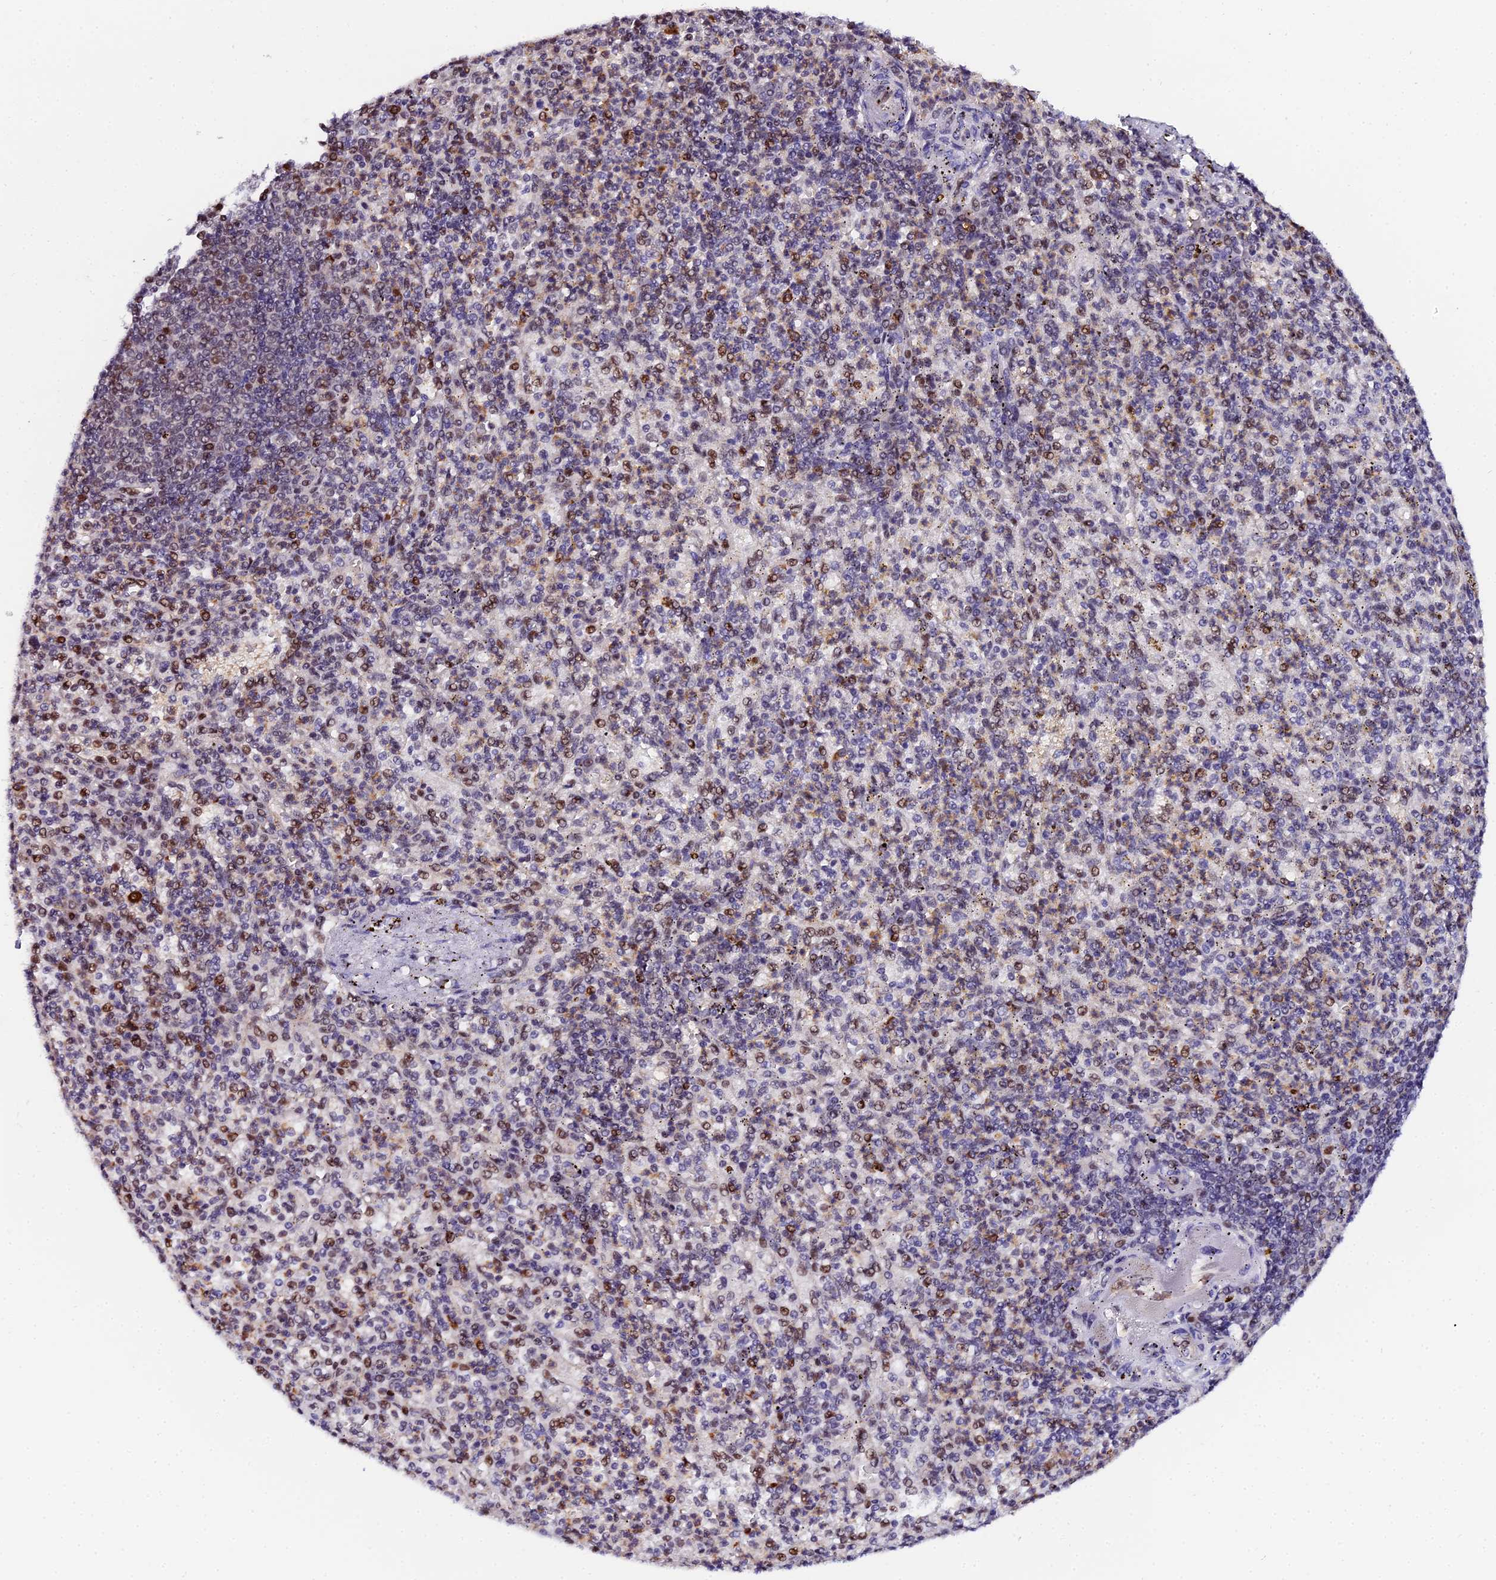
{"staining": {"intensity": "moderate", "quantity": "25%-75%", "location": "nuclear"}, "tissue": "spleen", "cell_type": "Cells in red pulp", "image_type": "normal", "snomed": [{"axis": "morphology", "description": "Normal tissue, NOS"}, {"axis": "topography", "description": "Spleen"}], "caption": "IHC (DAB) staining of normal human spleen displays moderate nuclear protein positivity in about 25%-75% of cells in red pulp. Immunohistochemistry stains the protein of interest in brown and the nuclei are stained blue.", "gene": "TIFA", "patient": {"sex": "female", "age": 74}}